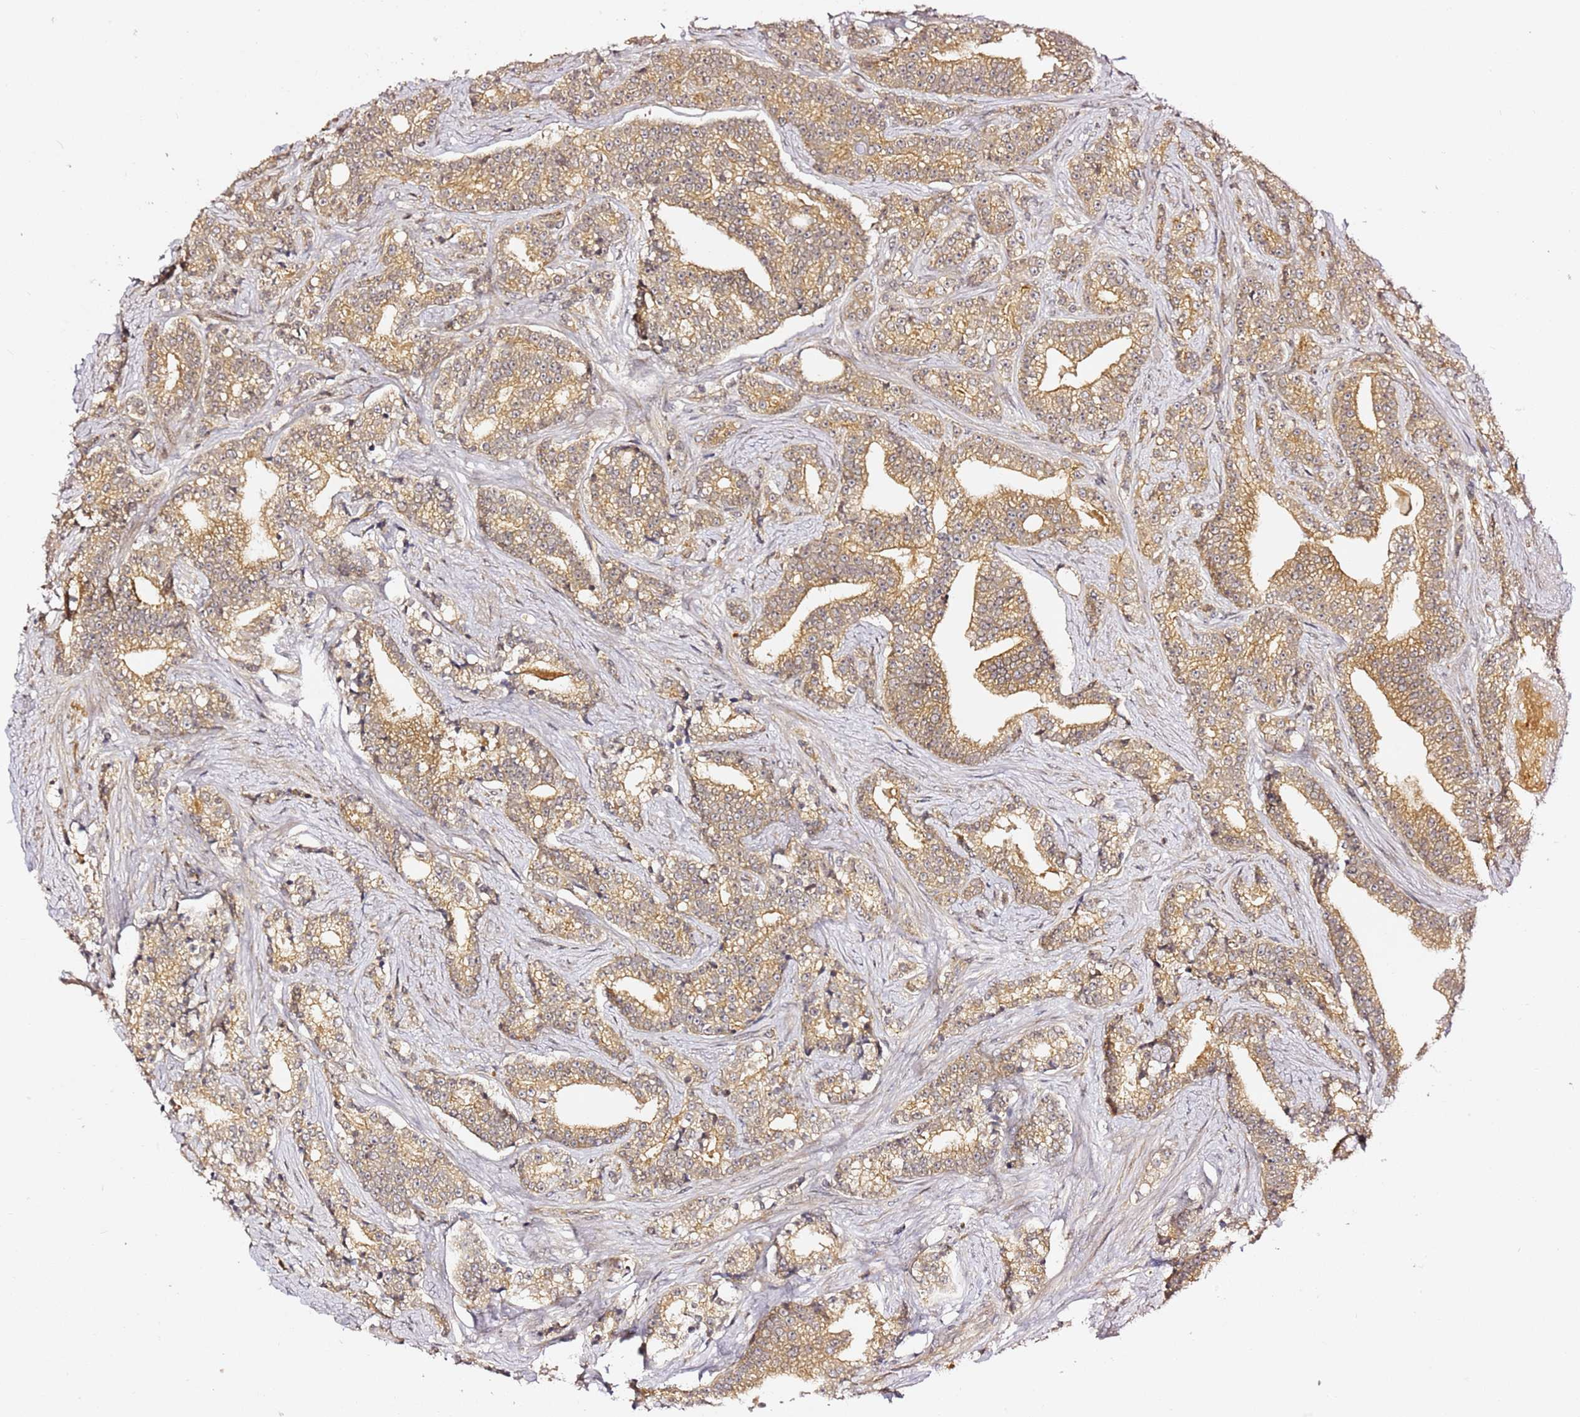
{"staining": {"intensity": "moderate", "quantity": ">75%", "location": "cytoplasmic/membranous"}, "tissue": "prostate cancer", "cell_type": "Tumor cells", "image_type": "cancer", "snomed": [{"axis": "morphology", "description": "Adenocarcinoma, High grade"}, {"axis": "topography", "description": "Prostate"}], "caption": "About >75% of tumor cells in human prostate cancer (adenocarcinoma (high-grade)) show moderate cytoplasmic/membranous protein staining as visualized by brown immunohistochemical staining.", "gene": "OSBPL2", "patient": {"sex": "male", "age": 67}}